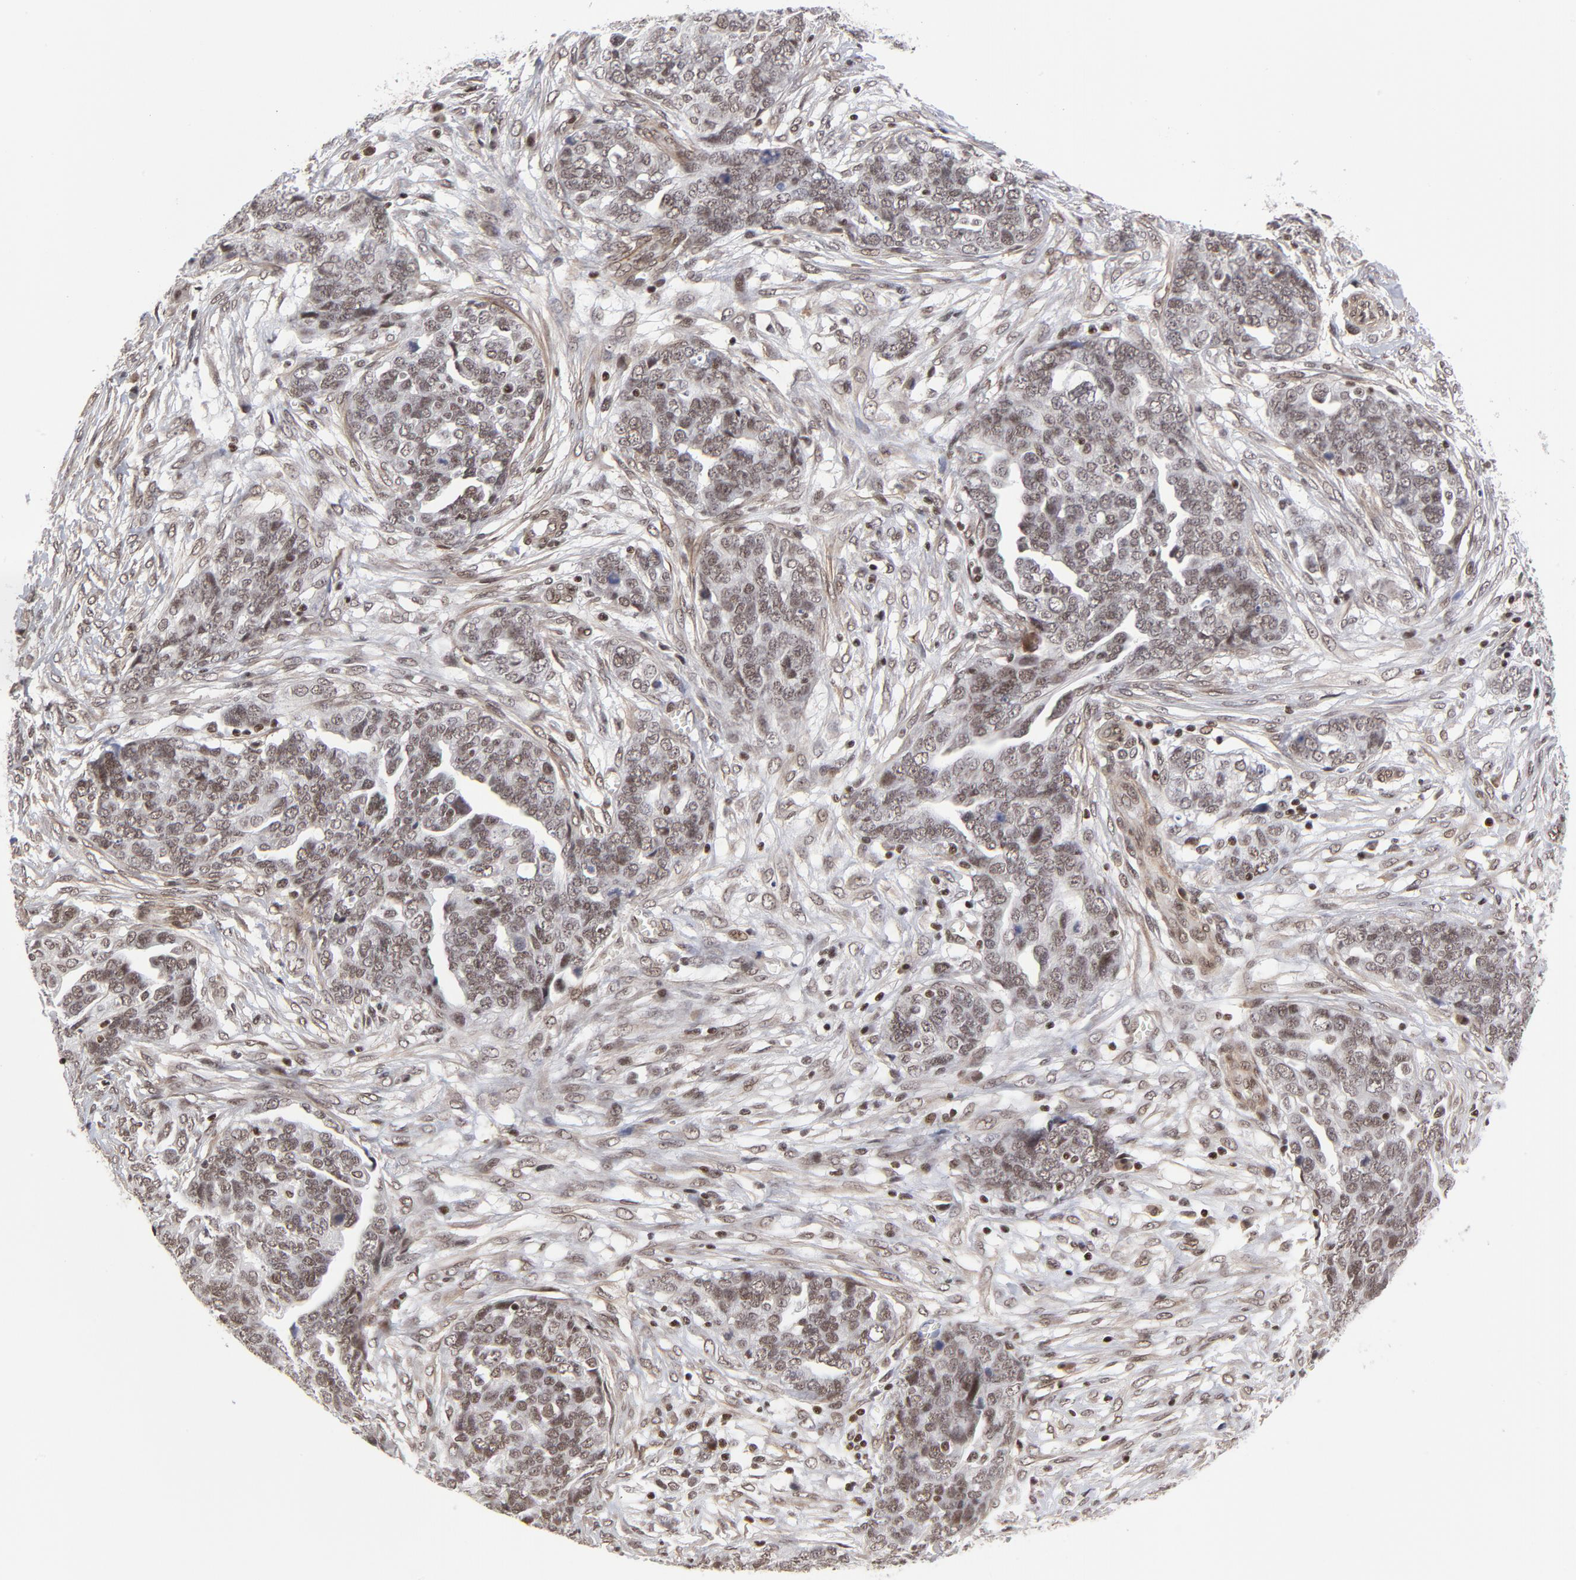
{"staining": {"intensity": "strong", "quantity": ">75%", "location": "nuclear"}, "tissue": "ovarian cancer", "cell_type": "Tumor cells", "image_type": "cancer", "snomed": [{"axis": "morphology", "description": "Normal tissue, NOS"}, {"axis": "morphology", "description": "Cystadenocarcinoma, serous, NOS"}, {"axis": "topography", "description": "Fallopian tube"}, {"axis": "topography", "description": "Ovary"}], "caption": "Strong nuclear expression for a protein is appreciated in about >75% of tumor cells of serous cystadenocarcinoma (ovarian) using immunohistochemistry.", "gene": "CTCF", "patient": {"sex": "female", "age": 56}}